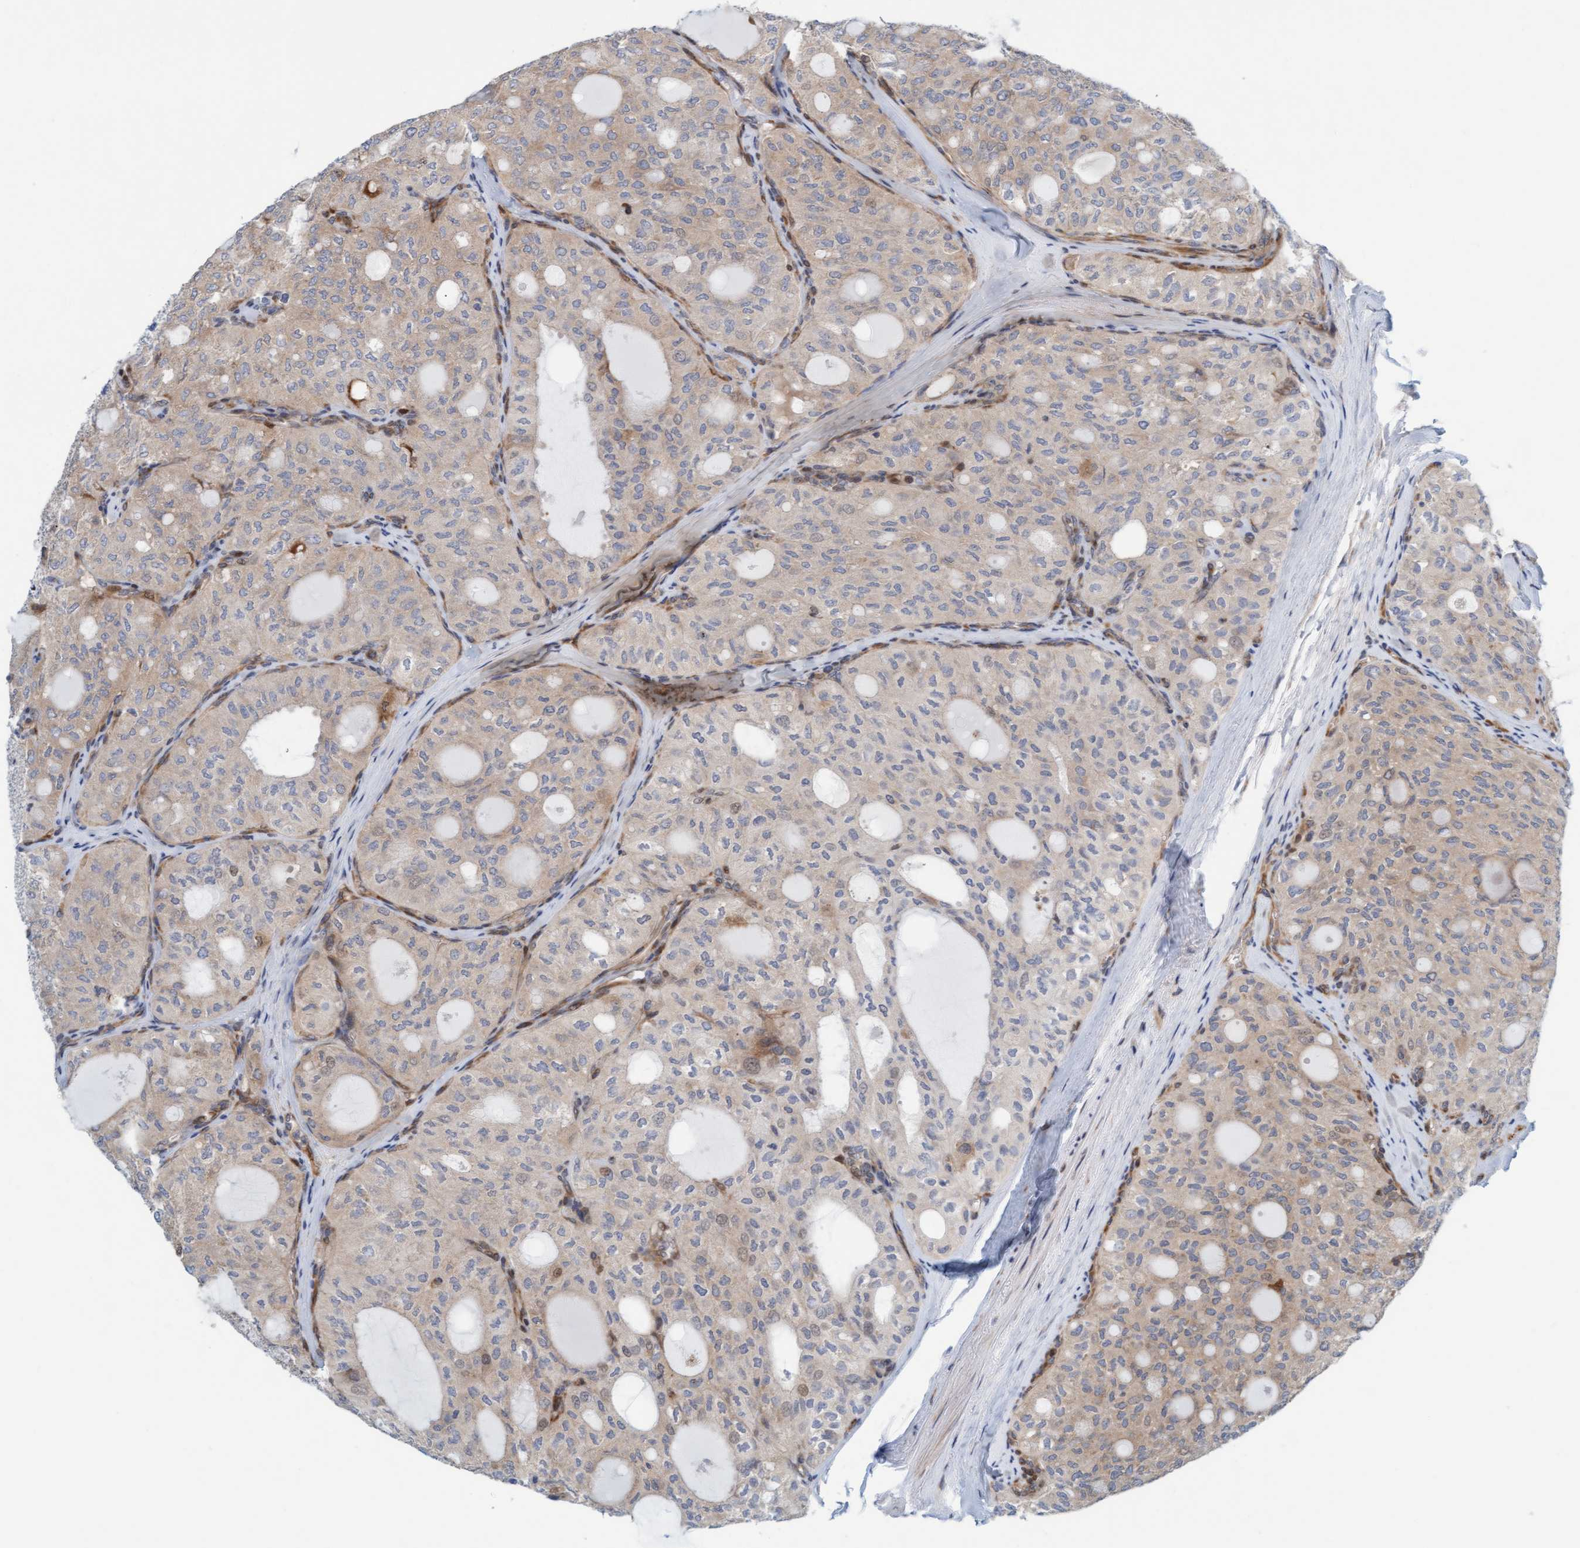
{"staining": {"intensity": "weak", "quantity": ">75%", "location": "cytoplasmic/membranous"}, "tissue": "thyroid cancer", "cell_type": "Tumor cells", "image_type": "cancer", "snomed": [{"axis": "morphology", "description": "Follicular adenoma carcinoma, NOS"}, {"axis": "topography", "description": "Thyroid gland"}], "caption": "Approximately >75% of tumor cells in human follicular adenoma carcinoma (thyroid) demonstrate weak cytoplasmic/membranous protein positivity as visualized by brown immunohistochemical staining.", "gene": "EIF4EBP1", "patient": {"sex": "male", "age": 75}}